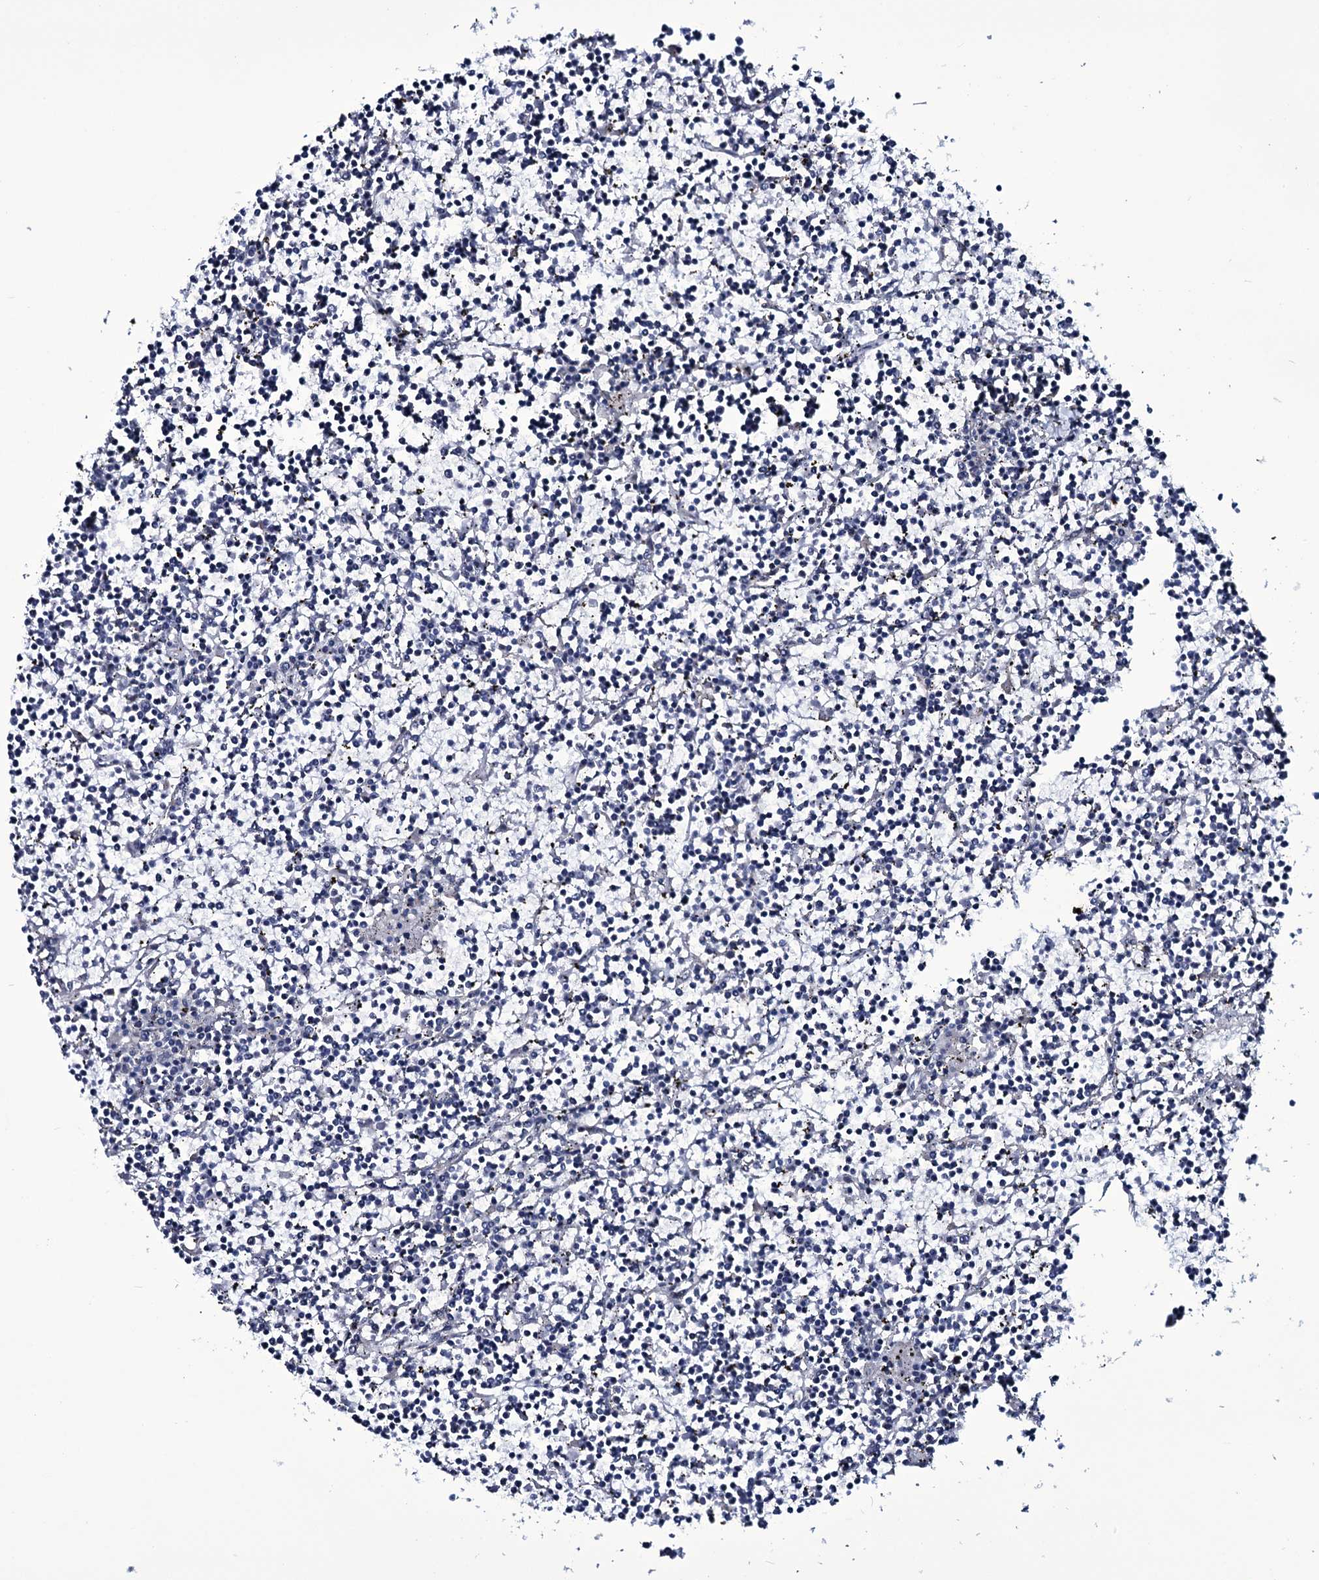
{"staining": {"intensity": "negative", "quantity": "none", "location": "none"}, "tissue": "lymphoma", "cell_type": "Tumor cells", "image_type": "cancer", "snomed": [{"axis": "morphology", "description": "Malignant lymphoma, non-Hodgkin's type, Low grade"}, {"axis": "topography", "description": "Spleen"}], "caption": "Image shows no significant protein expression in tumor cells of lymphoma. Brightfield microscopy of immunohistochemistry stained with DAB (3,3'-diaminobenzidine) (brown) and hematoxylin (blue), captured at high magnification.", "gene": "WIPF3", "patient": {"sex": "female", "age": 19}}